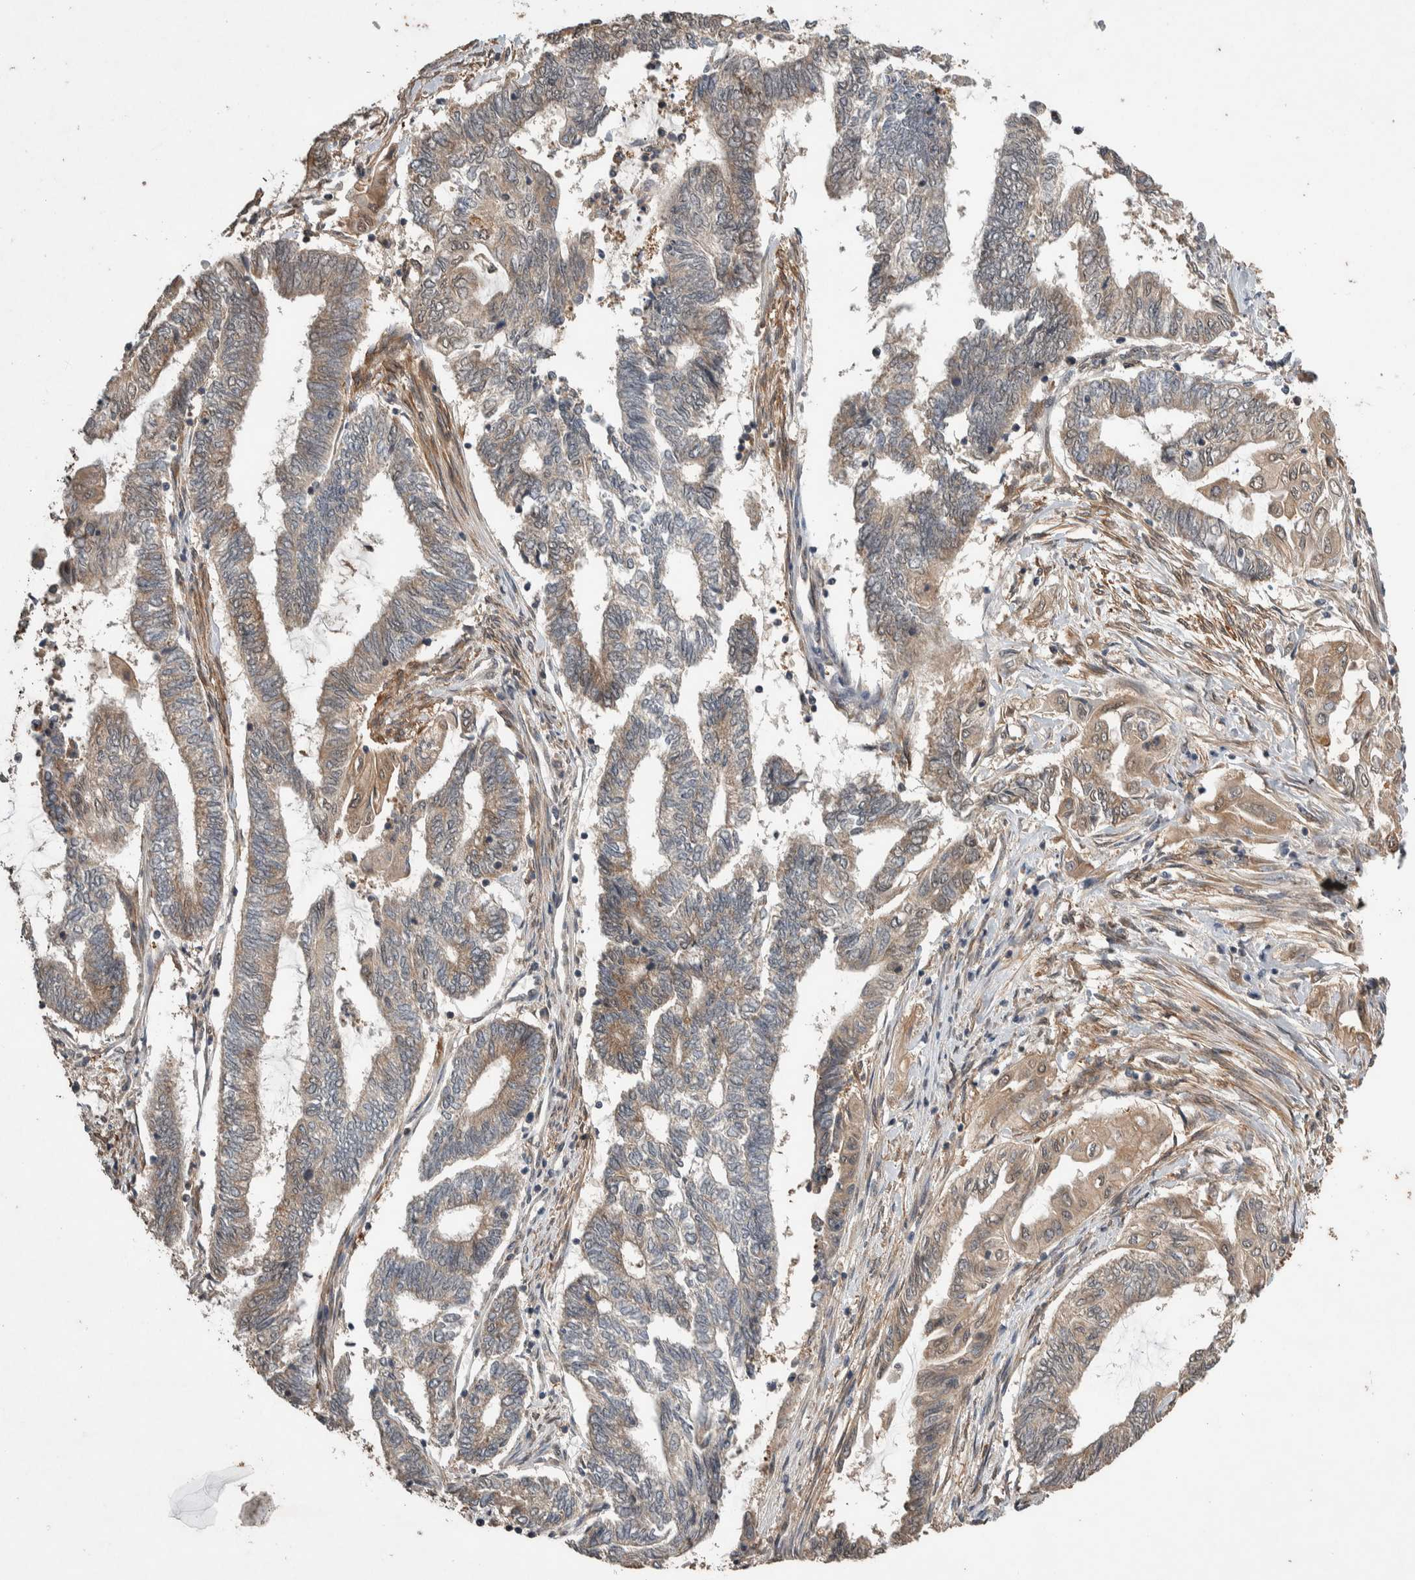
{"staining": {"intensity": "weak", "quantity": "25%-75%", "location": "cytoplasmic/membranous"}, "tissue": "endometrial cancer", "cell_type": "Tumor cells", "image_type": "cancer", "snomed": [{"axis": "morphology", "description": "Adenocarcinoma, NOS"}, {"axis": "topography", "description": "Uterus"}, {"axis": "topography", "description": "Endometrium"}], "caption": "This image shows immunohistochemistry staining of adenocarcinoma (endometrial), with low weak cytoplasmic/membranous positivity in approximately 25%-75% of tumor cells.", "gene": "DVL2", "patient": {"sex": "female", "age": 70}}